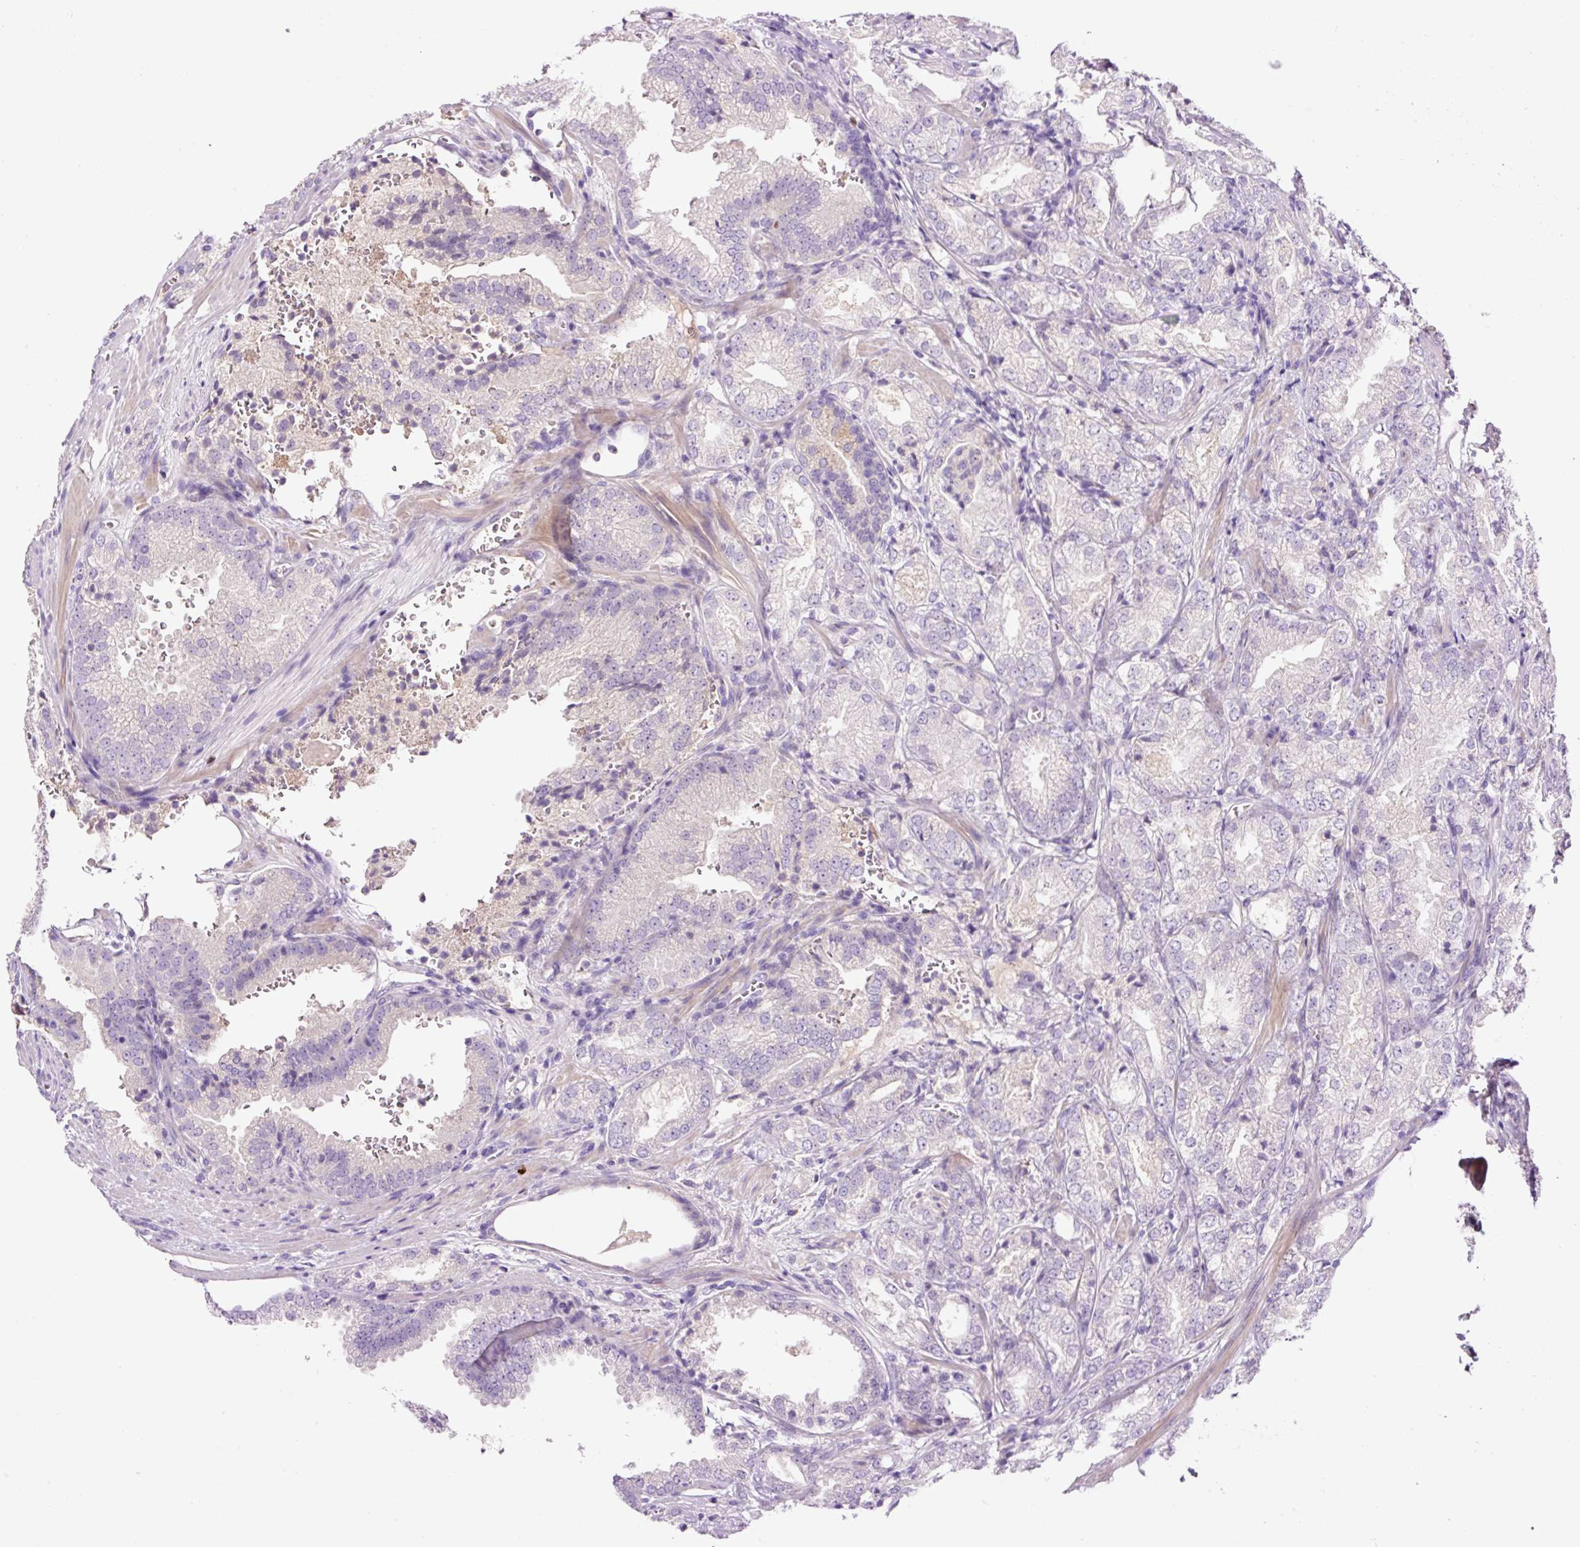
{"staining": {"intensity": "negative", "quantity": "none", "location": "none"}, "tissue": "prostate cancer", "cell_type": "Tumor cells", "image_type": "cancer", "snomed": [{"axis": "morphology", "description": "Adenocarcinoma, High grade"}, {"axis": "topography", "description": "Prostate"}], "caption": "A histopathology image of human adenocarcinoma (high-grade) (prostate) is negative for staining in tumor cells.", "gene": "DPPA4", "patient": {"sex": "male", "age": 63}}